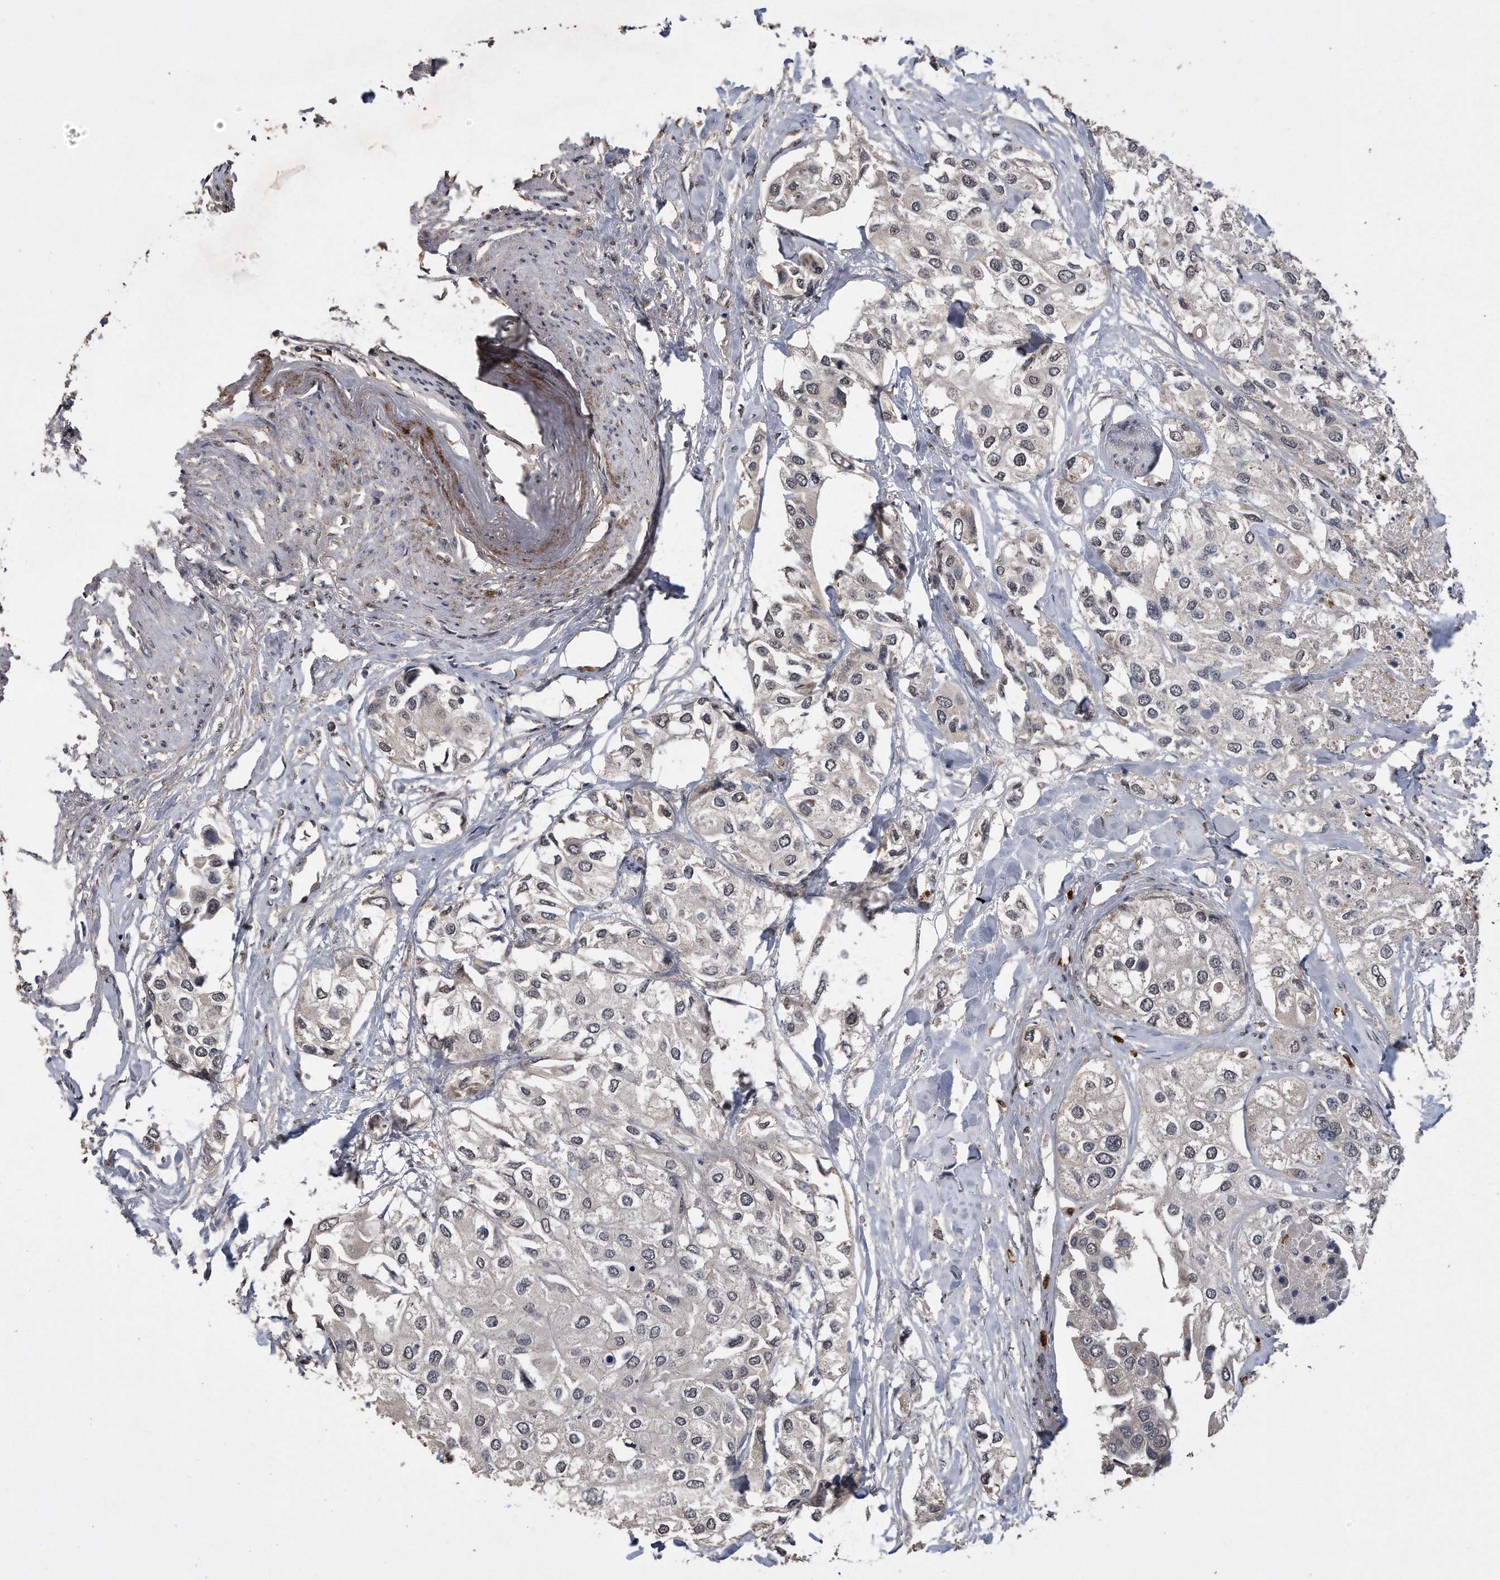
{"staining": {"intensity": "negative", "quantity": "none", "location": "none"}, "tissue": "urothelial cancer", "cell_type": "Tumor cells", "image_type": "cancer", "snomed": [{"axis": "morphology", "description": "Urothelial carcinoma, High grade"}, {"axis": "topography", "description": "Urinary bladder"}], "caption": "Immunohistochemistry photomicrograph of high-grade urothelial carcinoma stained for a protein (brown), which displays no staining in tumor cells.", "gene": "PELO", "patient": {"sex": "male", "age": 64}}